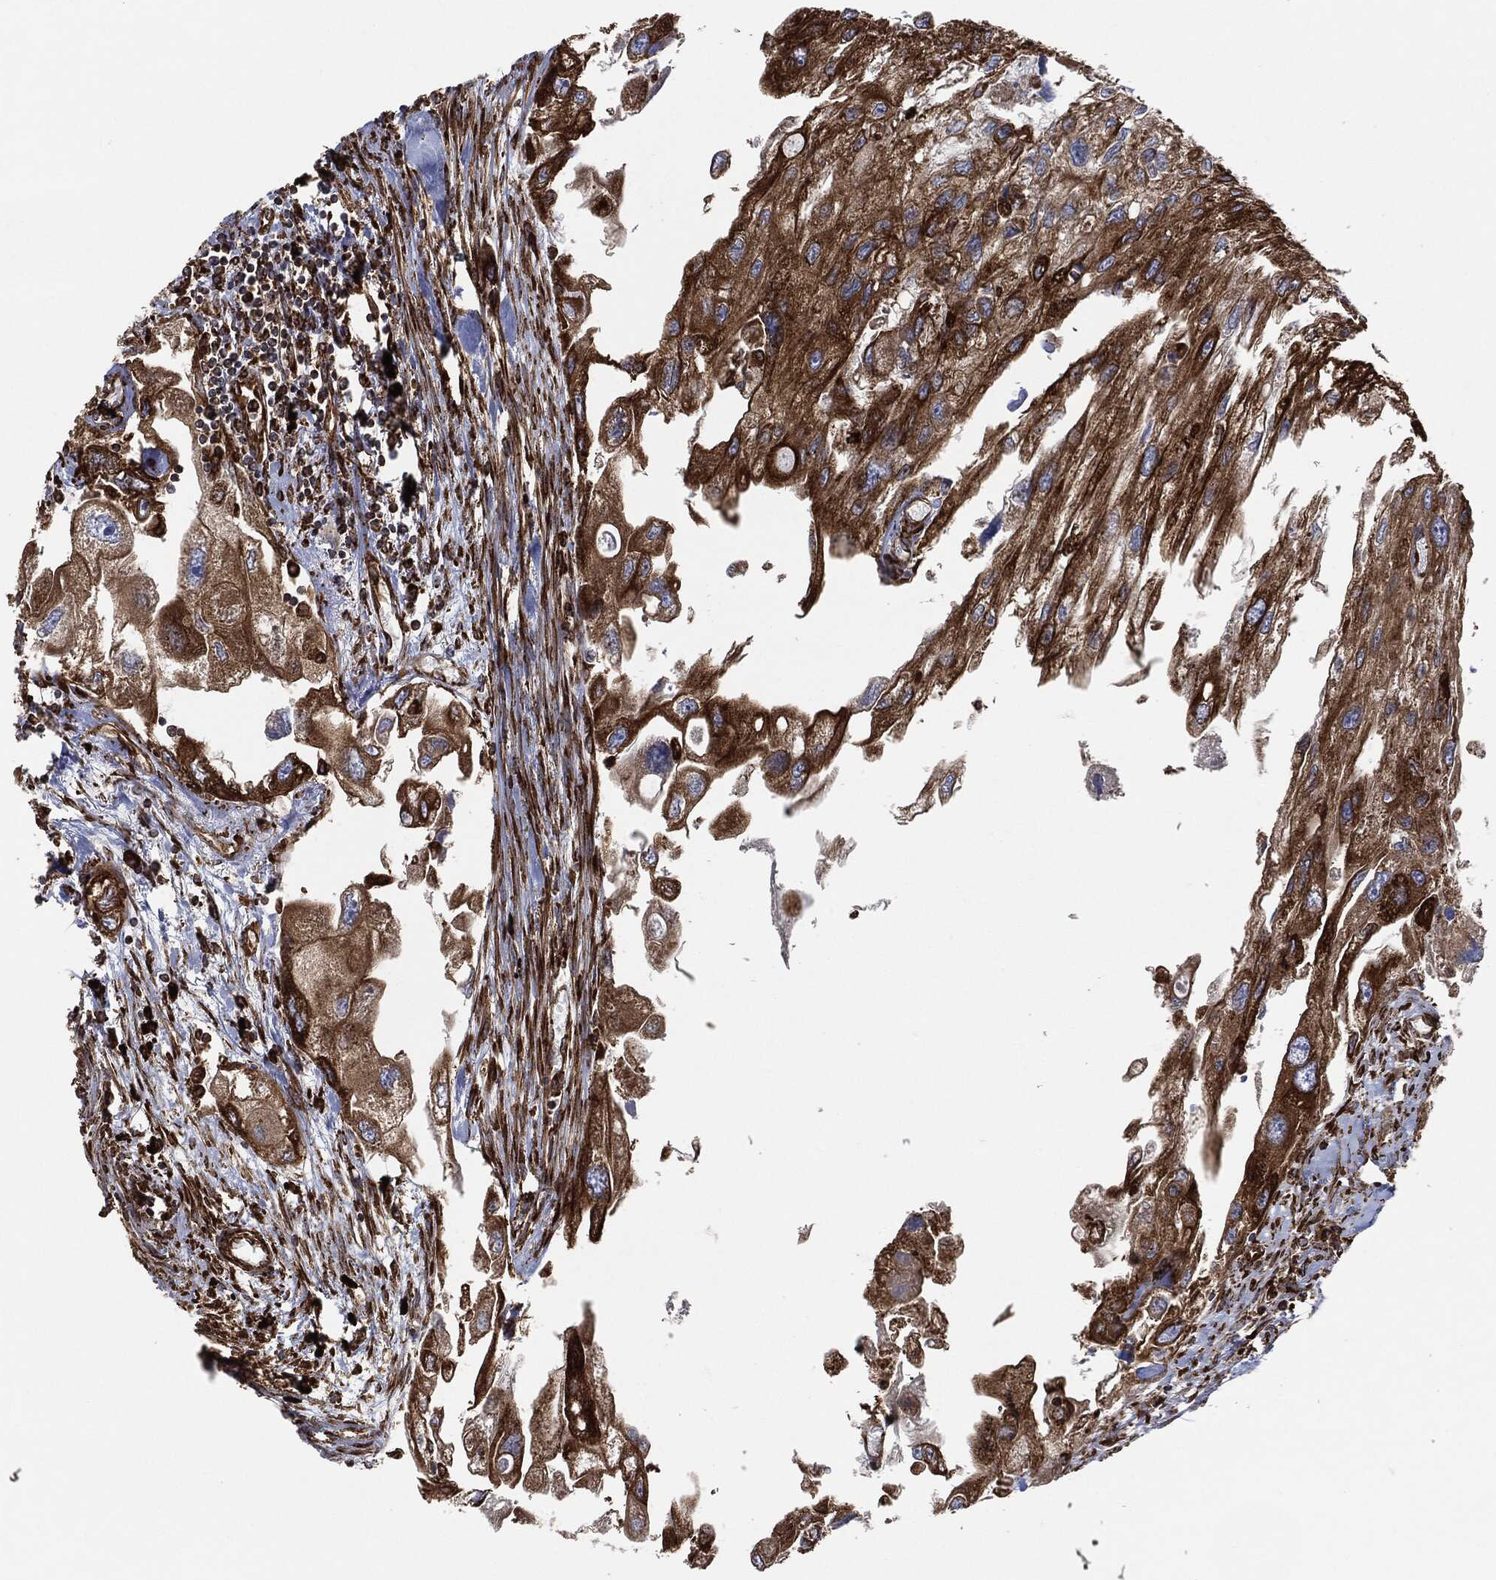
{"staining": {"intensity": "strong", "quantity": ">75%", "location": "cytoplasmic/membranous"}, "tissue": "urothelial cancer", "cell_type": "Tumor cells", "image_type": "cancer", "snomed": [{"axis": "morphology", "description": "Urothelial carcinoma, High grade"}, {"axis": "topography", "description": "Urinary bladder"}], "caption": "A high amount of strong cytoplasmic/membranous staining is present in approximately >75% of tumor cells in high-grade urothelial carcinoma tissue.", "gene": "AMFR", "patient": {"sex": "male", "age": 59}}